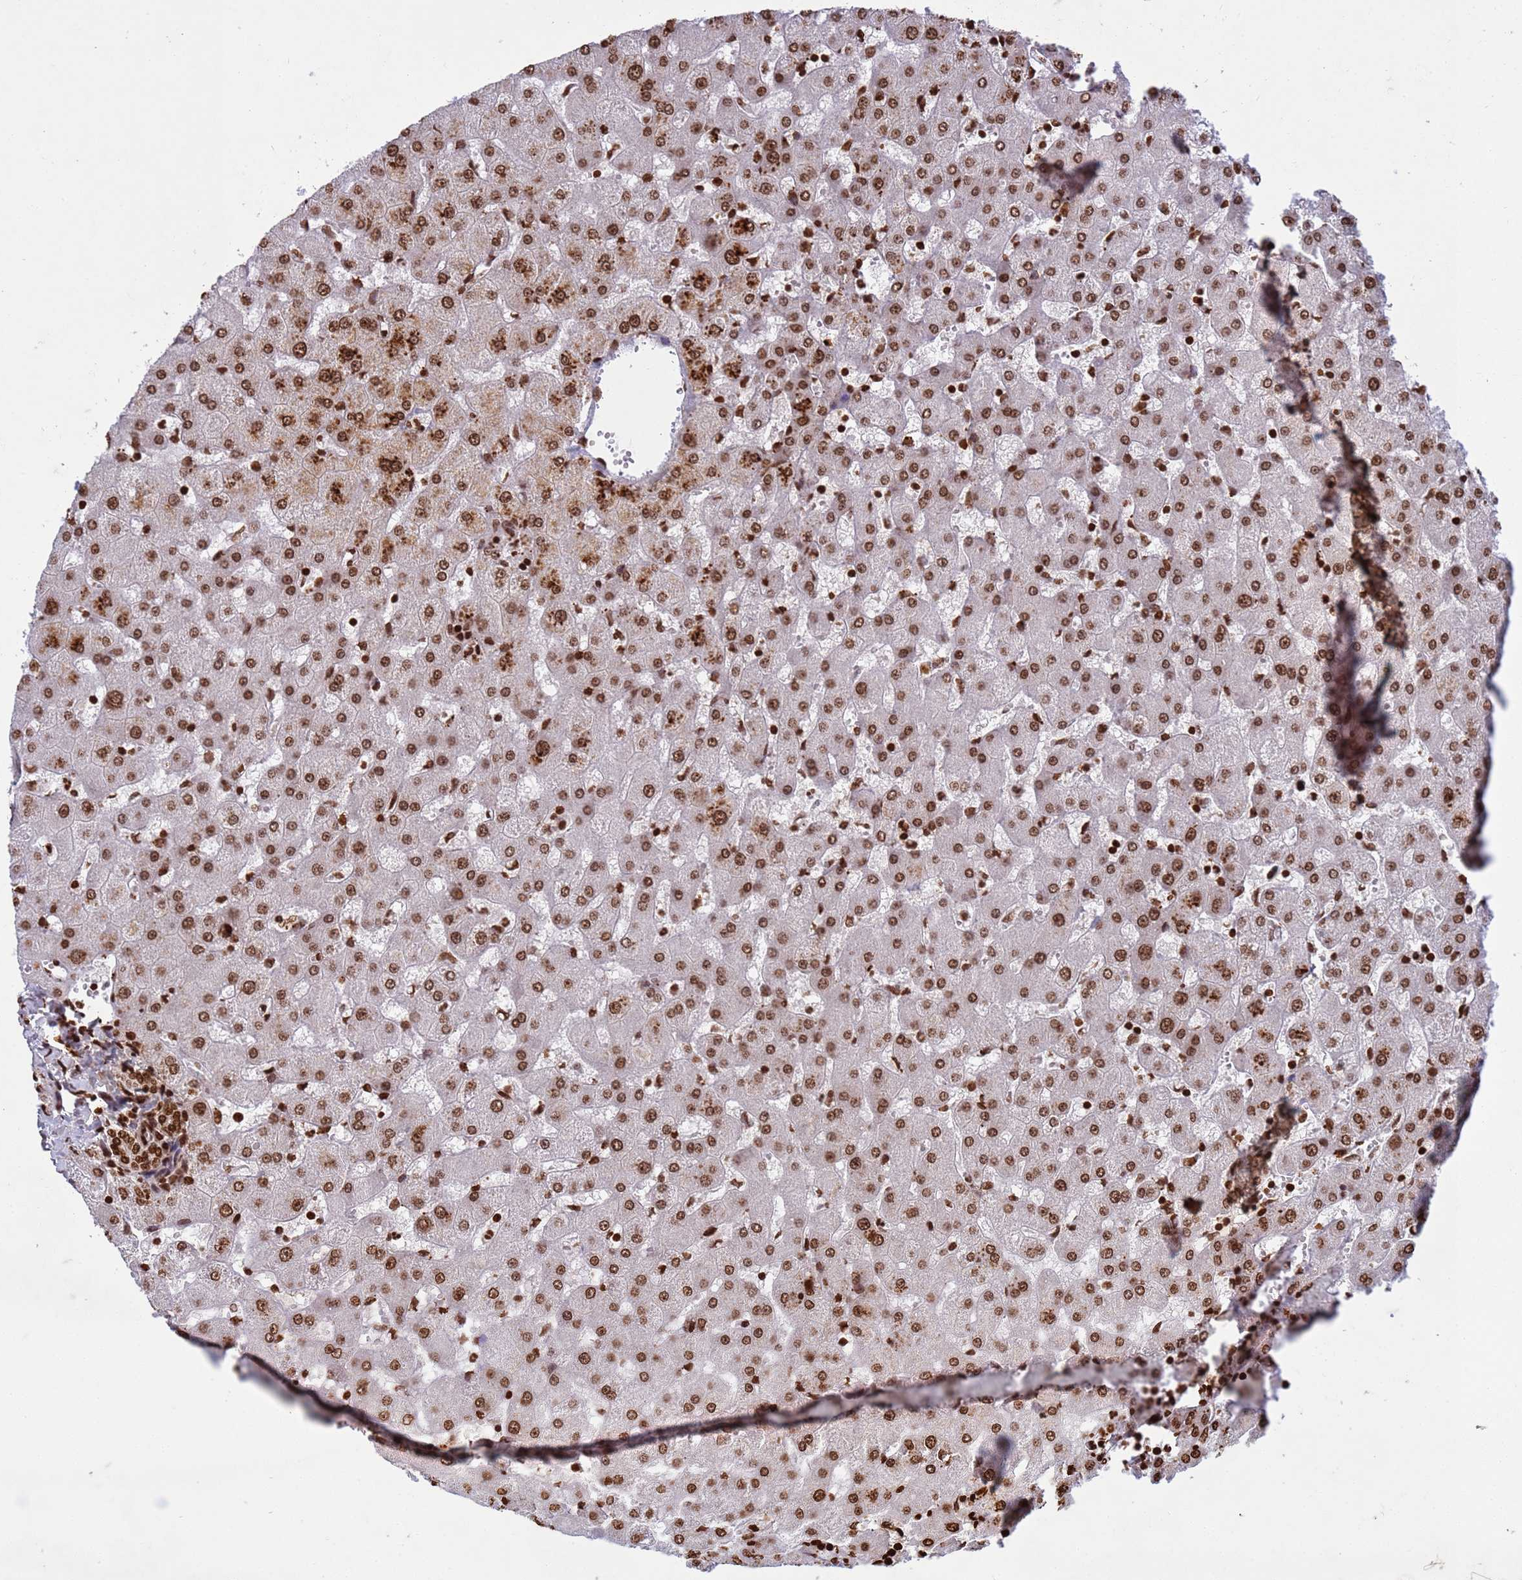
{"staining": {"intensity": "strong", "quantity": ">75%", "location": "nuclear"}, "tissue": "liver", "cell_type": "Cholangiocytes", "image_type": "normal", "snomed": [{"axis": "morphology", "description": "Normal tissue, NOS"}, {"axis": "topography", "description": "Liver"}], "caption": "Cholangiocytes display strong nuclear staining in approximately >75% of cells in unremarkable liver.", "gene": "H3", "patient": {"sex": "female", "age": 63}}